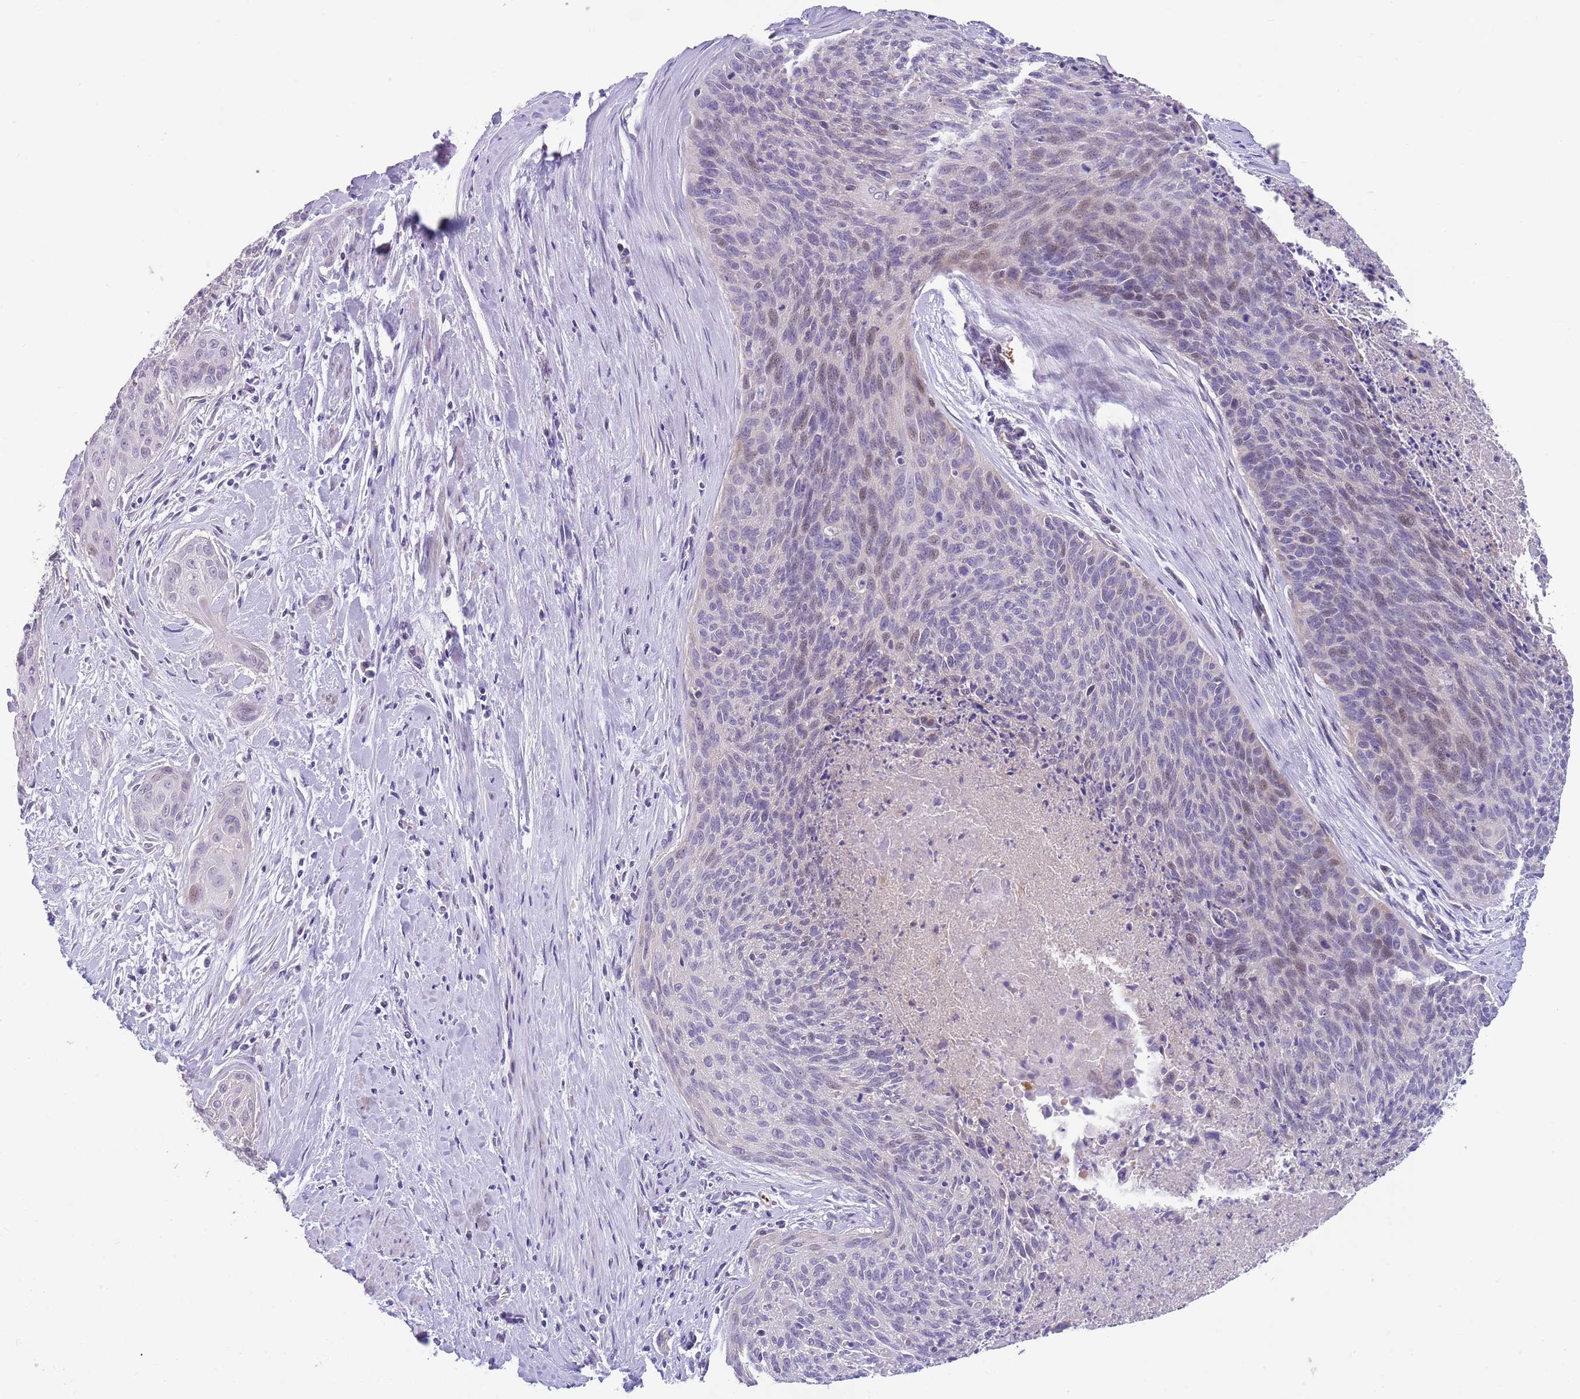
{"staining": {"intensity": "weak", "quantity": "<25%", "location": "nuclear"}, "tissue": "cervical cancer", "cell_type": "Tumor cells", "image_type": "cancer", "snomed": [{"axis": "morphology", "description": "Squamous cell carcinoma, NOS"}, {"axis": "topography", "description": "Cervix"}], "caption": "Immunohistochemistry histopathology image of neoplastic tissue: human squamous cell carcinoma (cervical) stained with DAB (3,3'-diaminobenzidine) reveals no significant protein staining in tumor cells.", "gene": "ZNF14", "patient": {"sex": "female", "age": 55}}